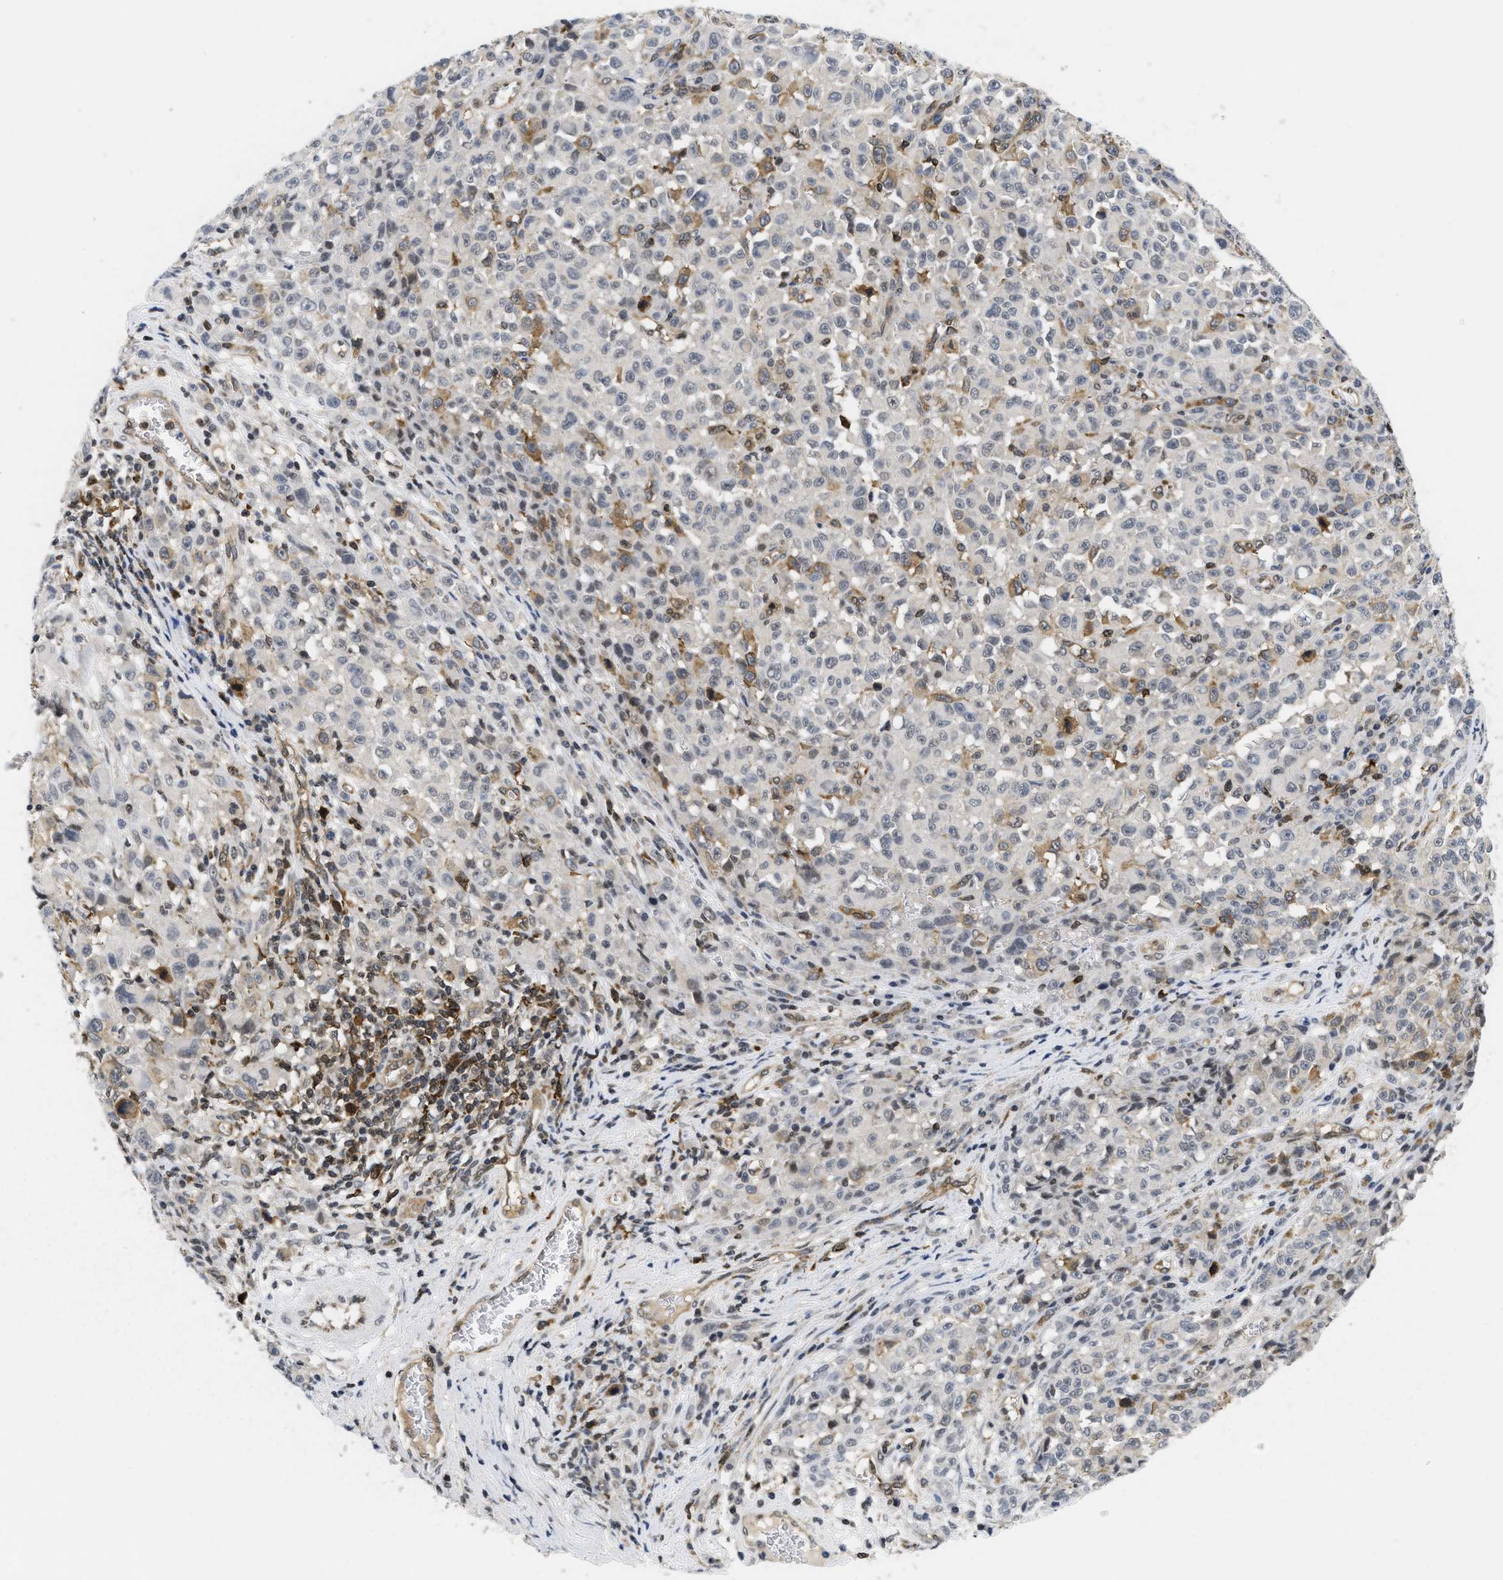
{"staining": {"intensity": "moderate", "quantity": "25%-75%", "location": "cytoplasmic/membranous"}, "tissue": "melanoma", "cell_type": "Tumor cells", "image_type": "cancer", "snomed": [{"axis": "morphology", "description": "Malignant melanoma, NOS"}, {"axis": "topography", "description": "Skin"}], "caption": "DAB immunohistochemical staining of melanoma demonstrates moderate cytoplasmic/membranous protein expression in approximately 25%-75% of tumor cells.", "gene": "HIF1A", "patient": {"sex": "female", "age": 82}}